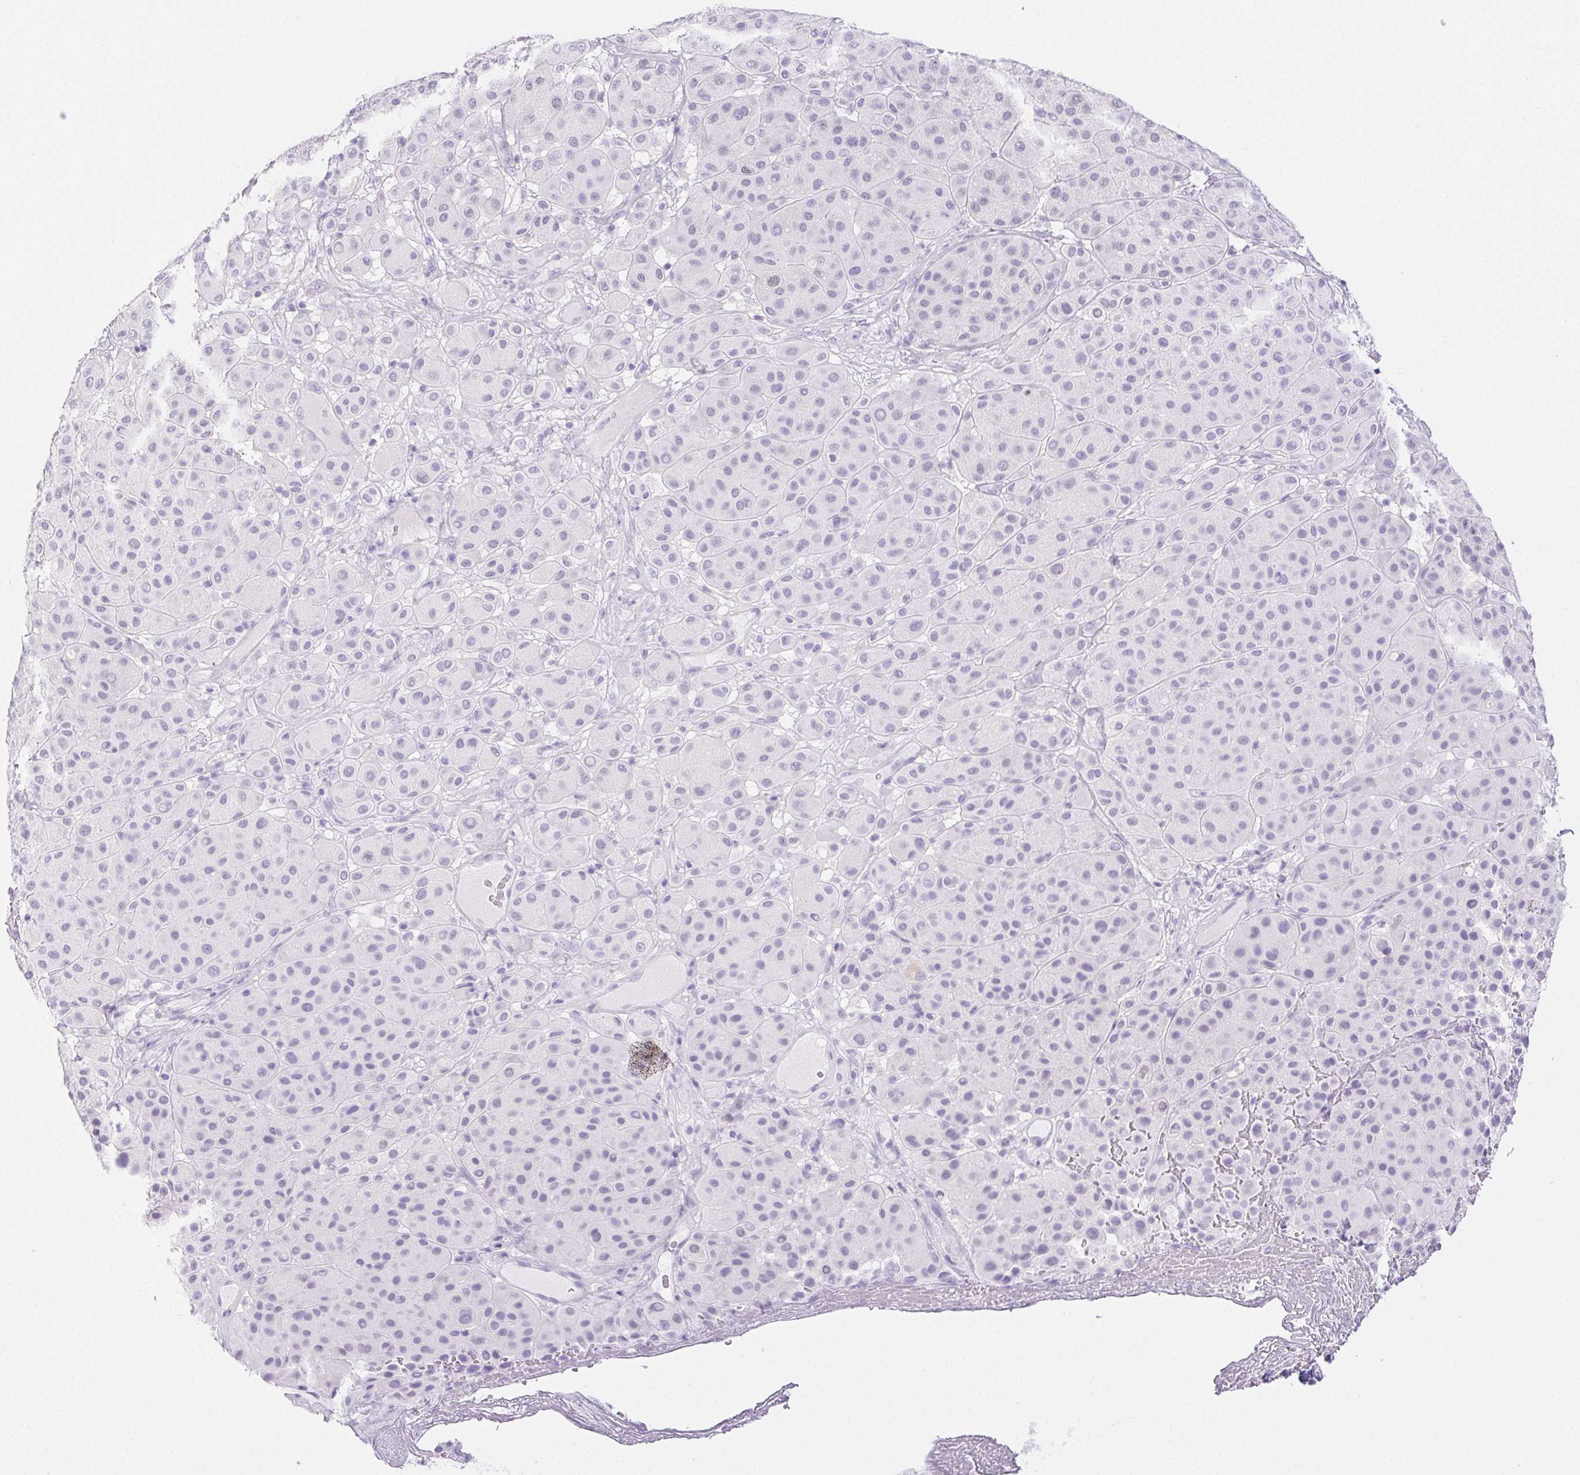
{"staining": {"intensity": "negative", "quantity": "none", "location": "none"}, "tissue": "melanoma", "cell_type": "Tumor cells", "image_type": "cancer", "snomed": [{"axis": "morphology", "description": "Malignant melanoma, Metastatic site"}, {"axis": "topography", "description": "Smooth muscle"}], "caption": "Tumor cells show no significant expression in melanoma. (DAB immunohistochemistry visualized using brightfield microscopy, high magnification).", "gene": "PI3", "patient": {"sex": "male", "age": 41}}